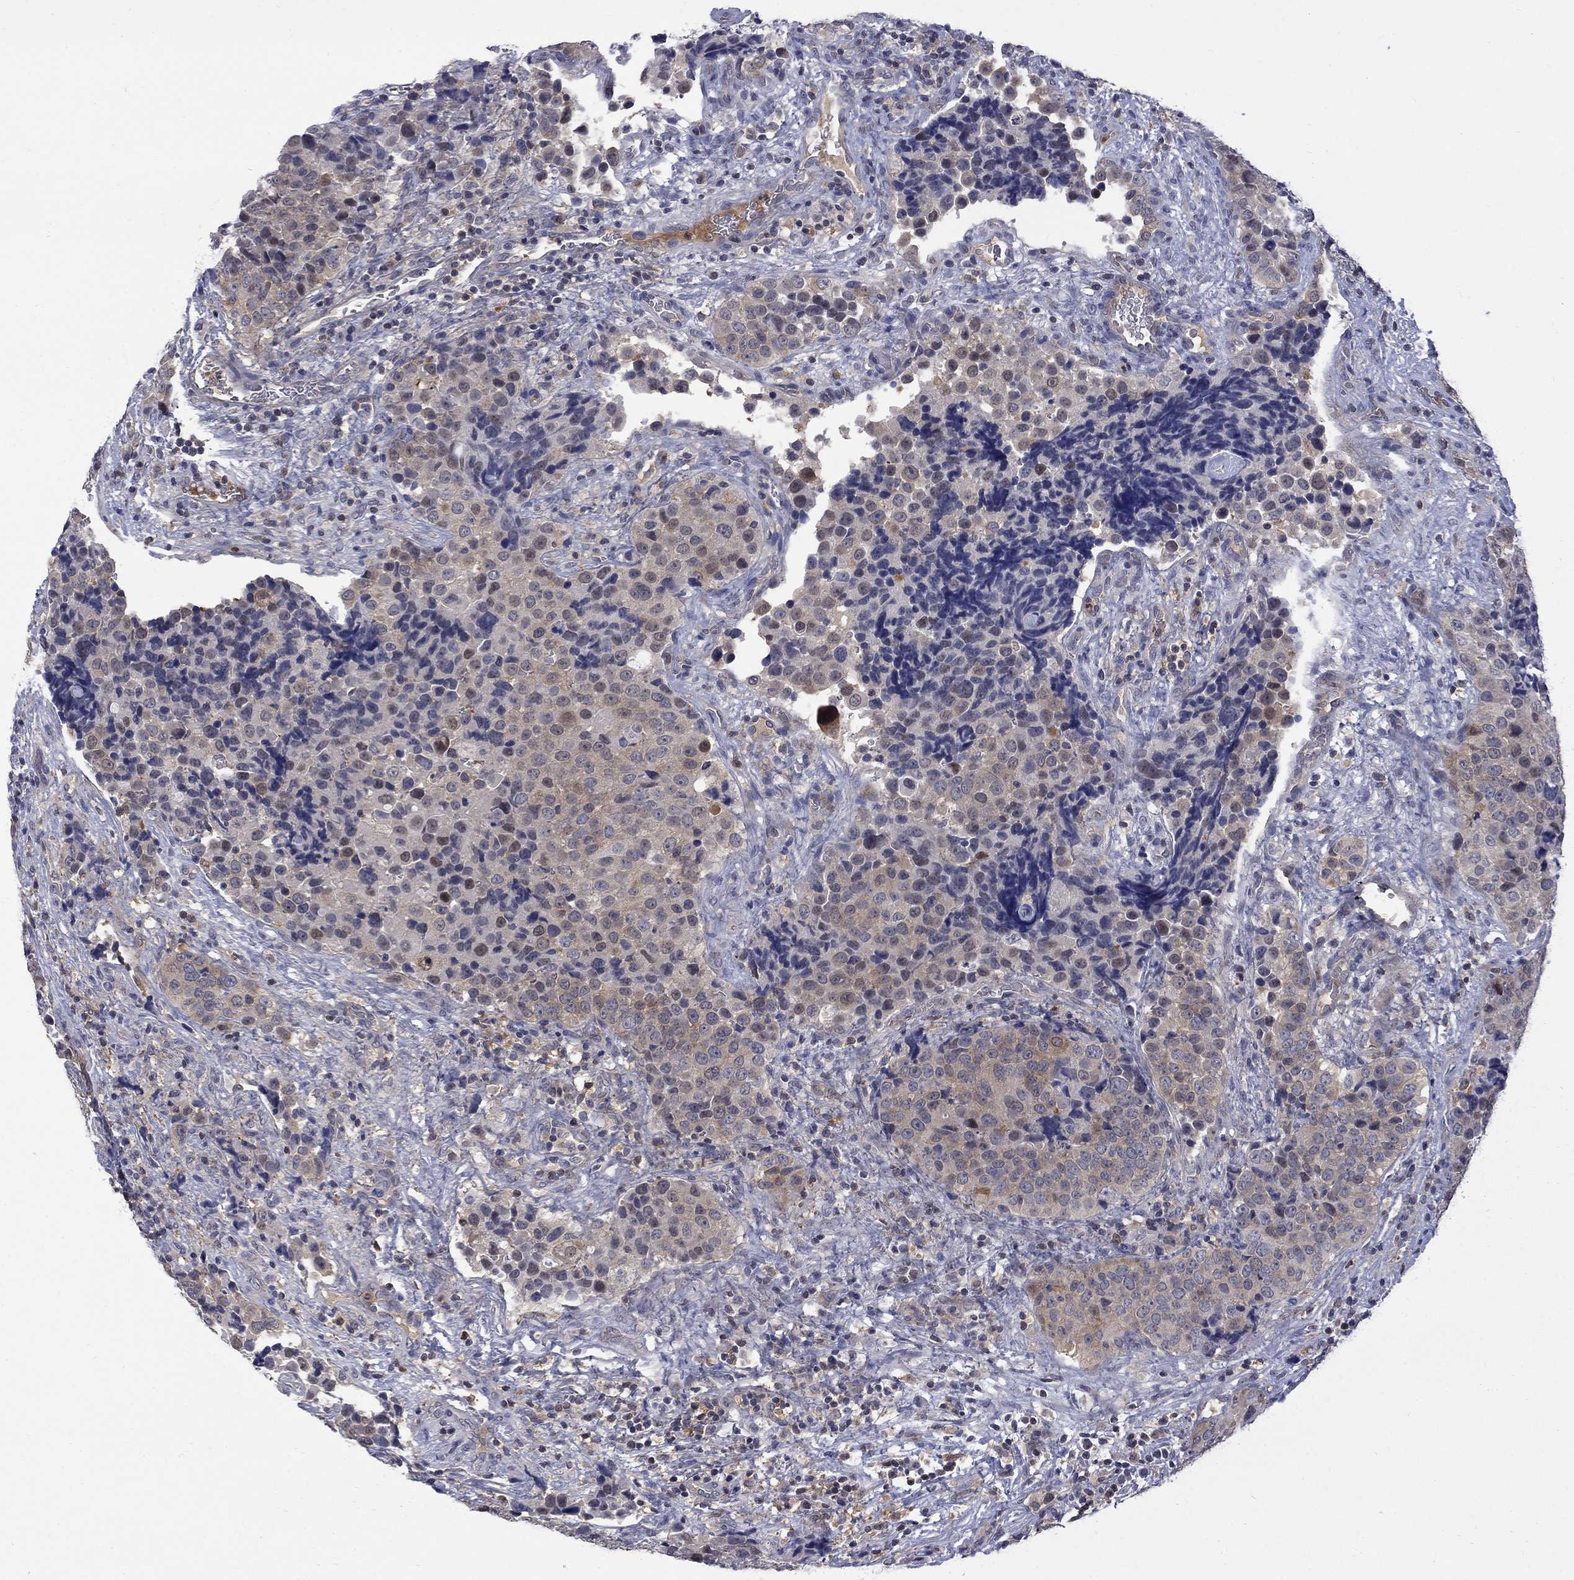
{"staining": {"intensity": "weak", "quantity": "<25%", "location": "cytoplasmic/membranous"}, "tissue": "urothelial cancer", "cell_type": "Tumor cells", "image_type": "cancer", "snomed": [{"axis": "morphology", "description": "Urothelial carcinoma, NOS"}, {"axis": "topography", "description": "Urinary bladder"}], "caption": "Transitional cell carcinoma was stained to show a protein in brown. There is no significant expression in tumor cells.", "gene": "HKDC1", "patient": {"sex": "male", "age": 52}}